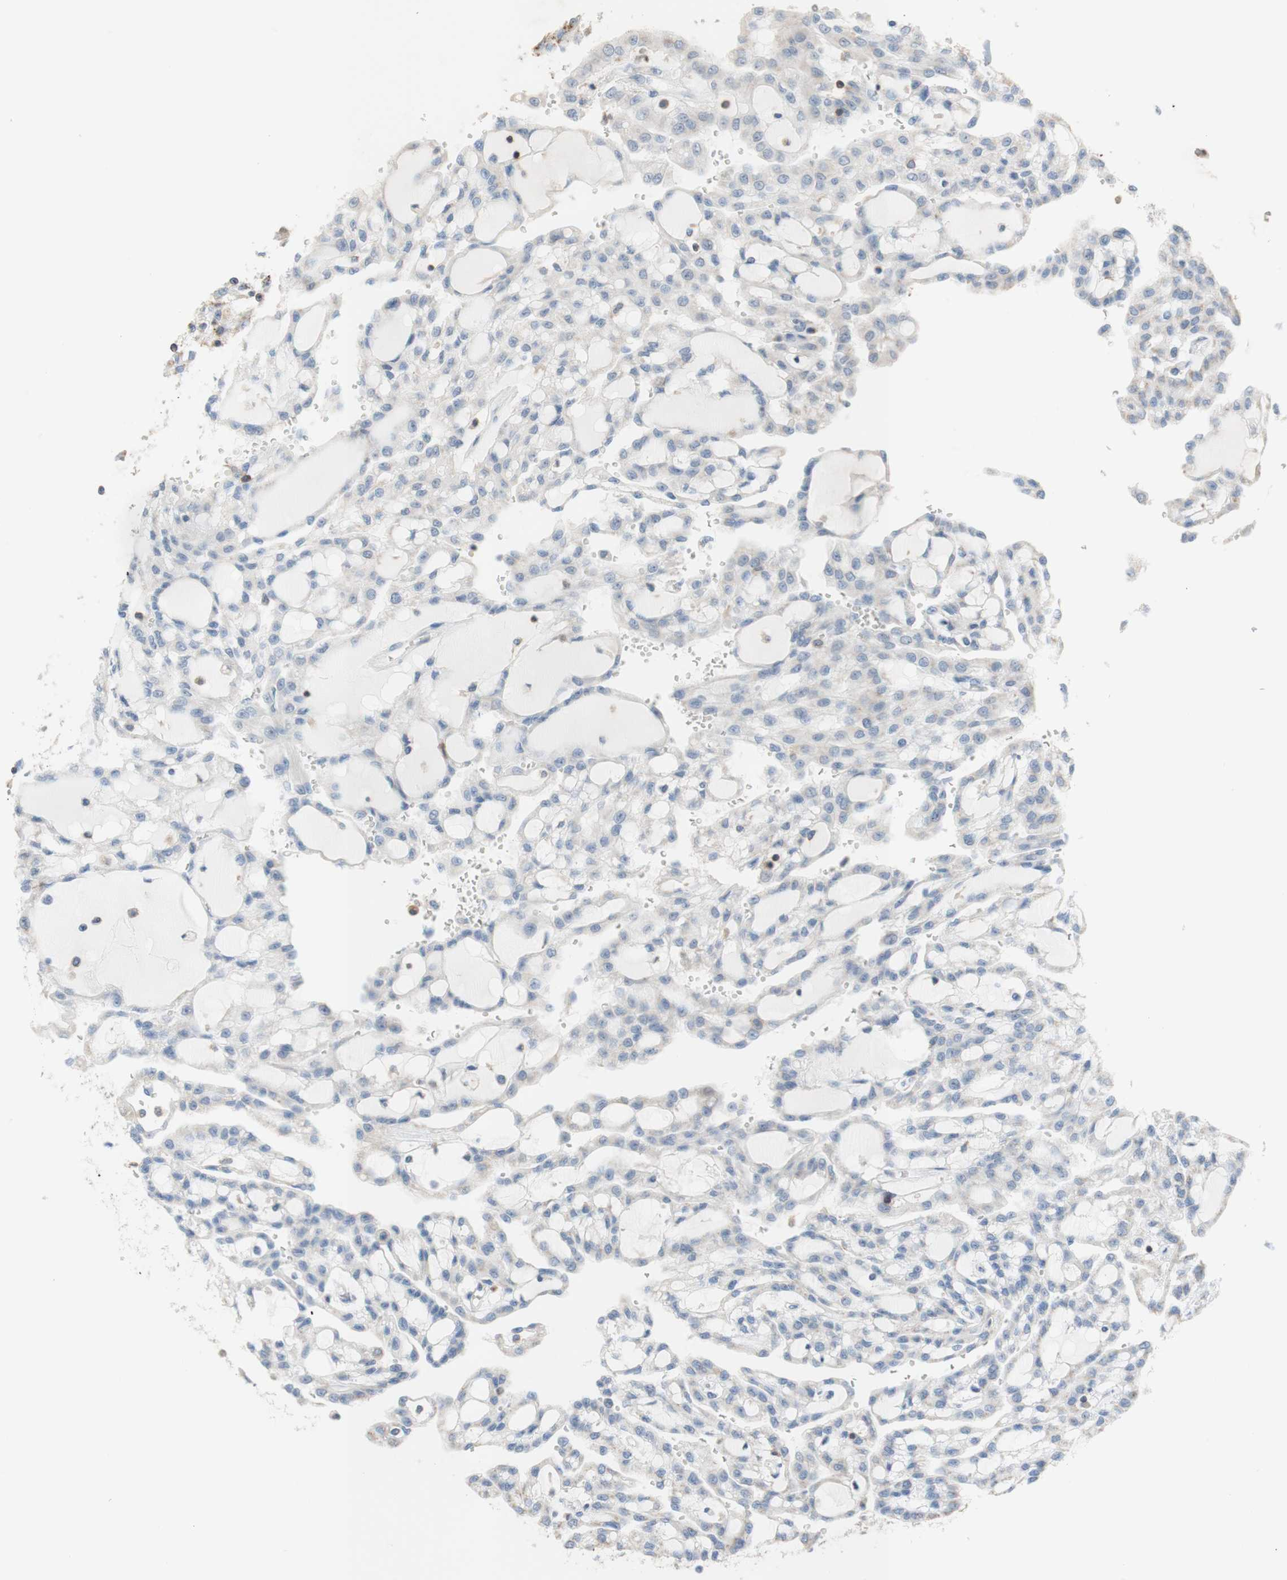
{"staining": {"intensity": "negative", "quantity": "none", "location": "none"}, "tissue": "renal cancer", "cell_type": "Tumor cells", "image_type": "cancer", "snomed": [{"axis": "morphology", "description": "Adenocarcinoma, NOS"}, {"axis": "topography", "description": "Kidney"}], "caption": "Micrograph shows no significant protein staining in tumor cells of renal cancer (adenocarcinoma).", "gene": "SPINK6", "patient": {"sex": "male", "age": 63}}